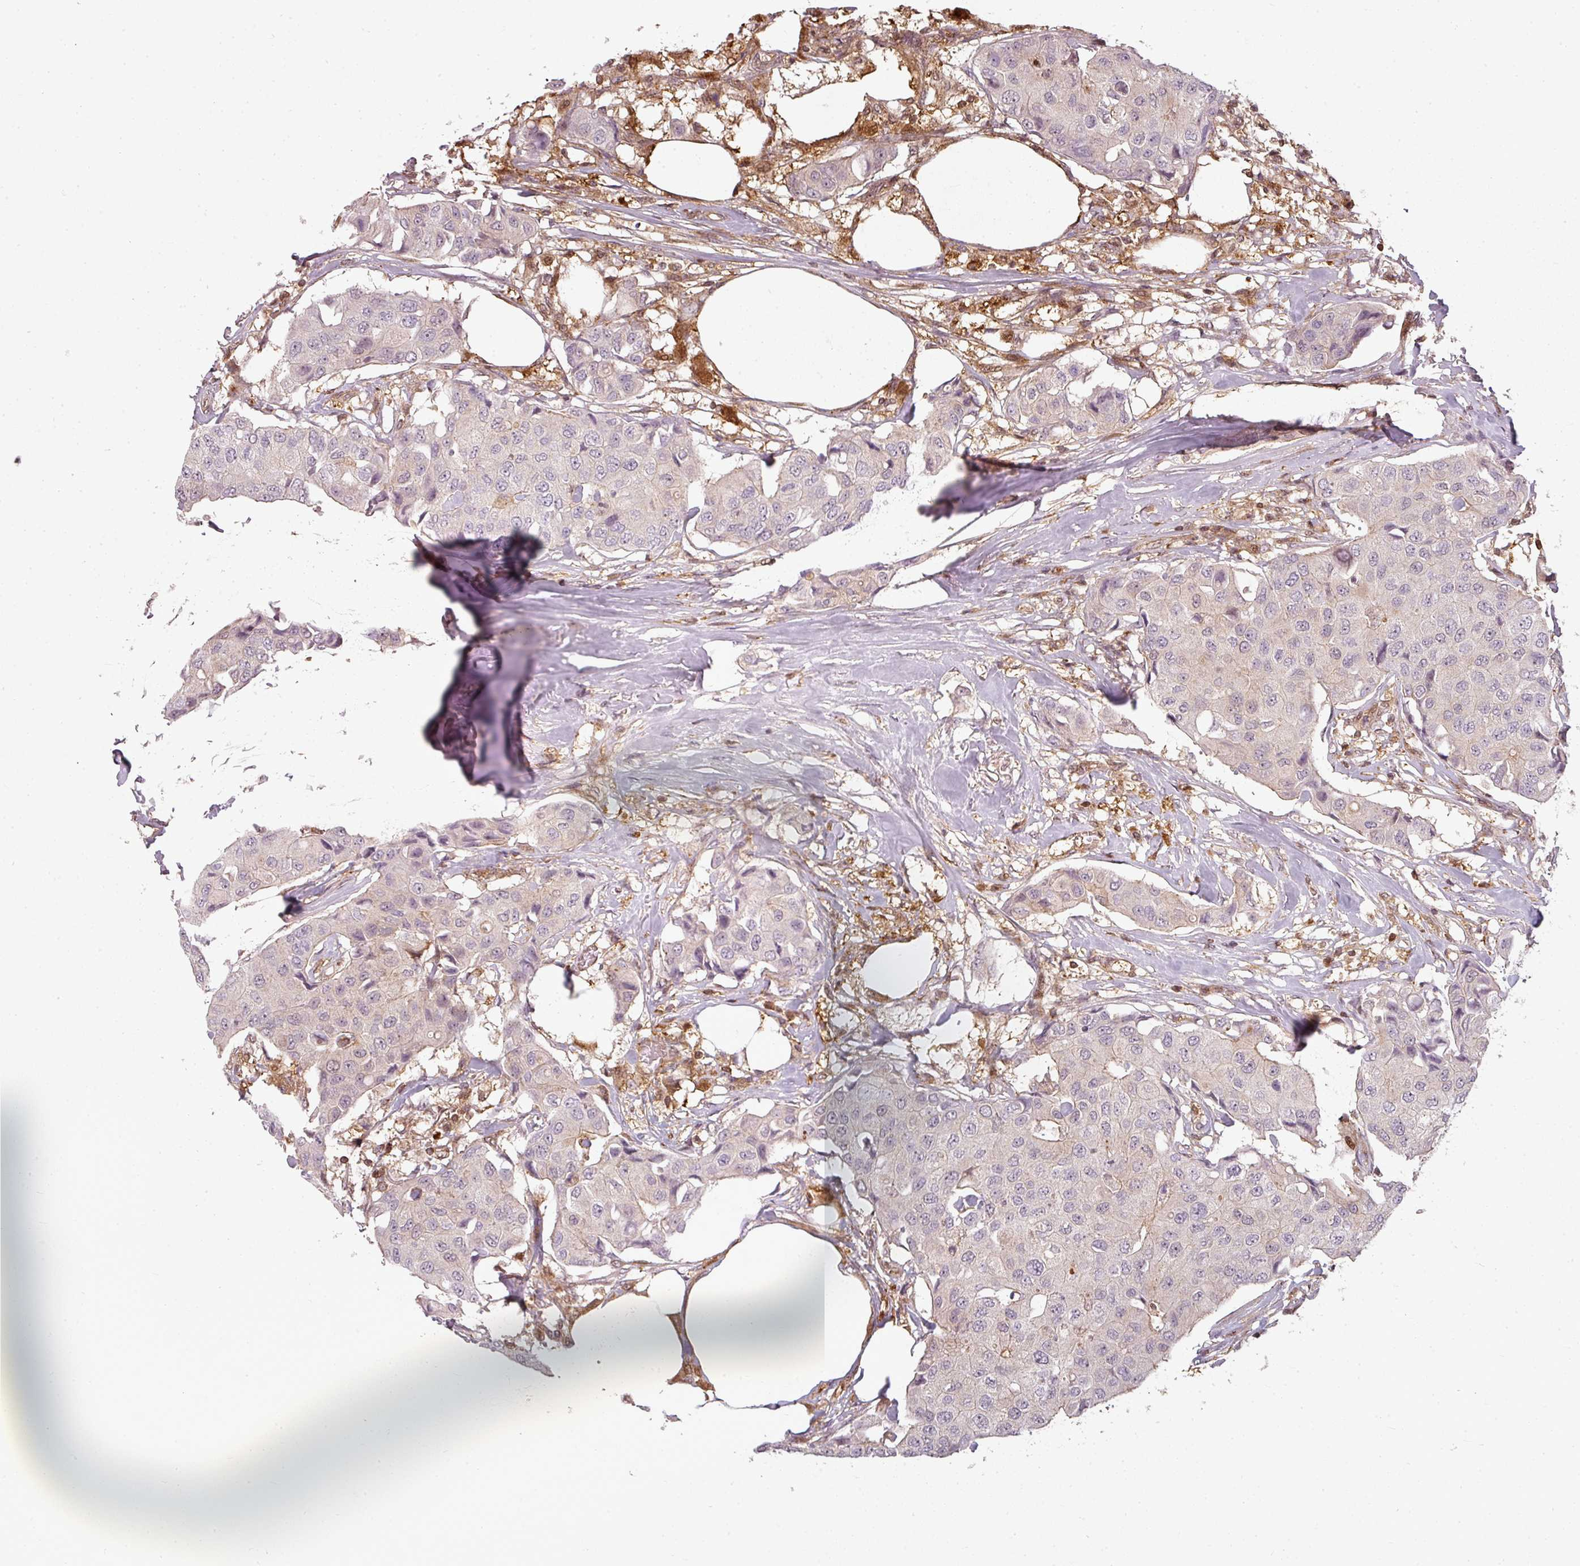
{"staining": {"intensity": "negative", "quantity": "none", "location": "none"}, "tissue": "breast cancer", "cell_type": "Tumor cells", "image_type": "cancer", "snomed": [{"axis": "morphology", "description": "Duct carcinoma"}, {"axis": "topography", "description": "Breast"}], "caption": "Tumor cells are negative for protein expression in human infiltrating ductal carcinoma (breast). The staining is performed using DAB (3,3'-diaminobenzidine) brown chromogen with nuclei counter-stained in using hematoxylin.", "gene": "CLIC1", "patient": {"sex": "female", "age": 80}}